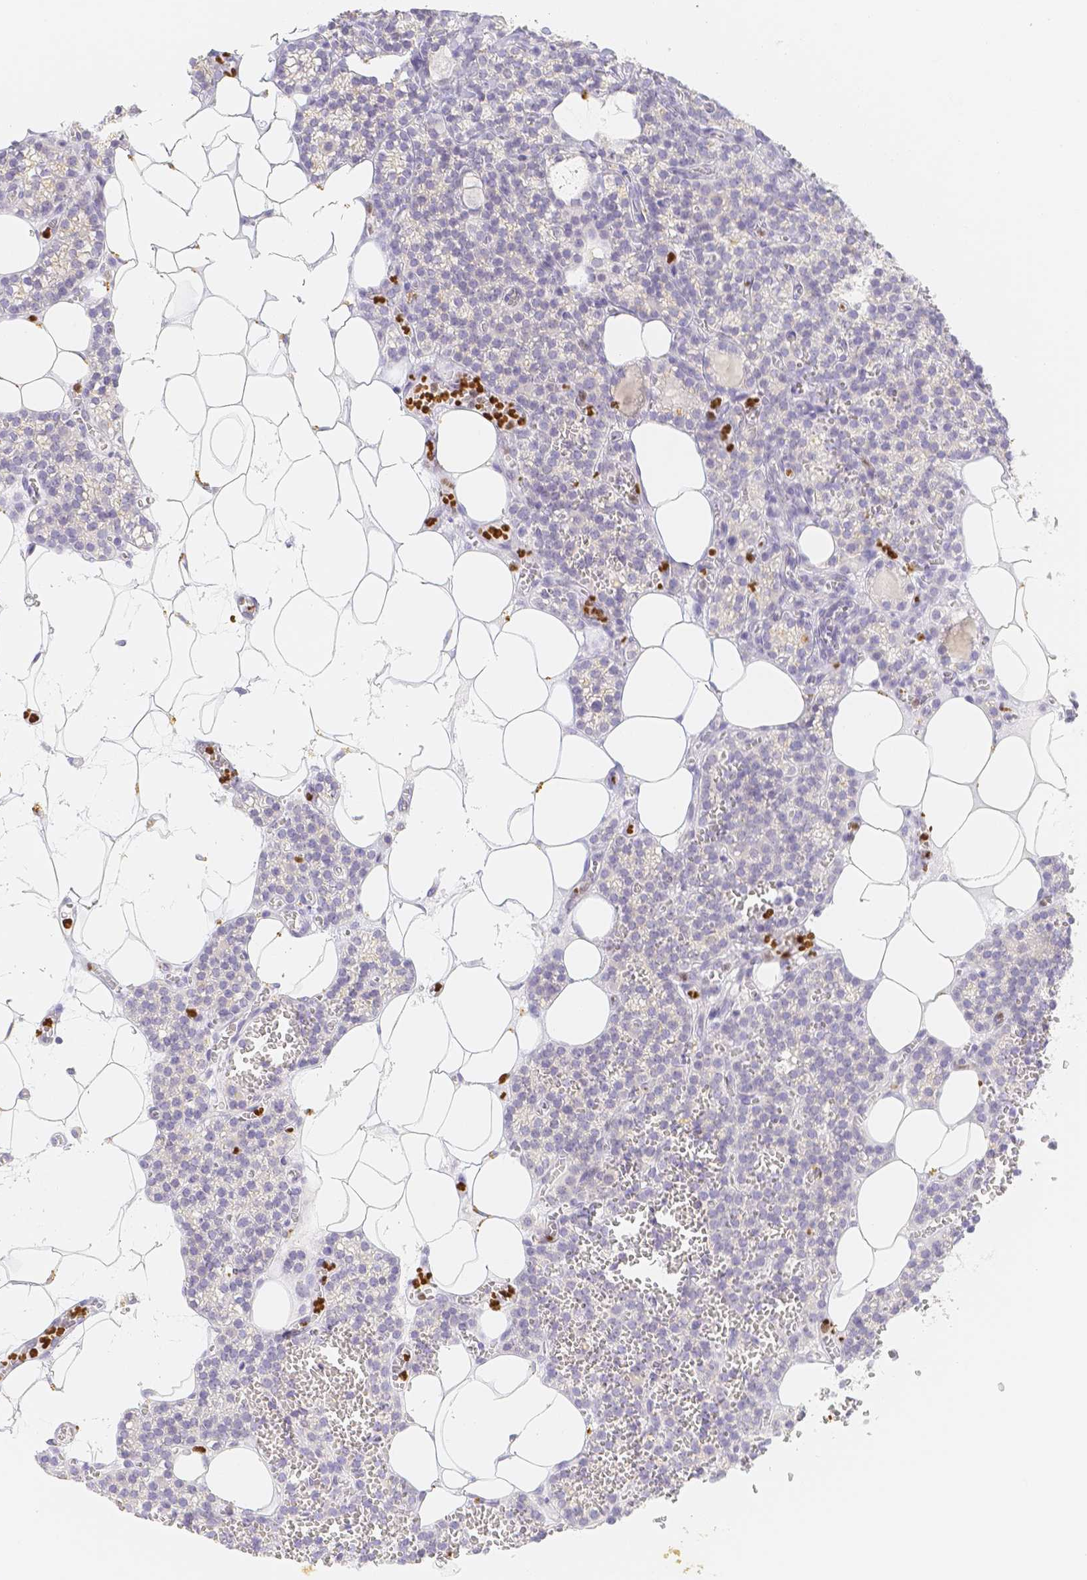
{"staining": {"intensity": "negative", "quantity": "none", "location": "none"}, "tissue": "parathyroid gland", "cell_type": "Glandular cells", "image_type": "normal", "snomed": [{"axis": "morphology", "description": "Normal tissue, NOS"}, {"axis": "morphology", "description": "Adenoma, NOS"}, {"axis": "topography", "description": "Parathyroid gland"}], "caption": "The micrograph demonstrates no staining of glandular cells in normal parathyroid gland.", "gene": "PADI4", "patient": {"sex": "female", "age": 58}}